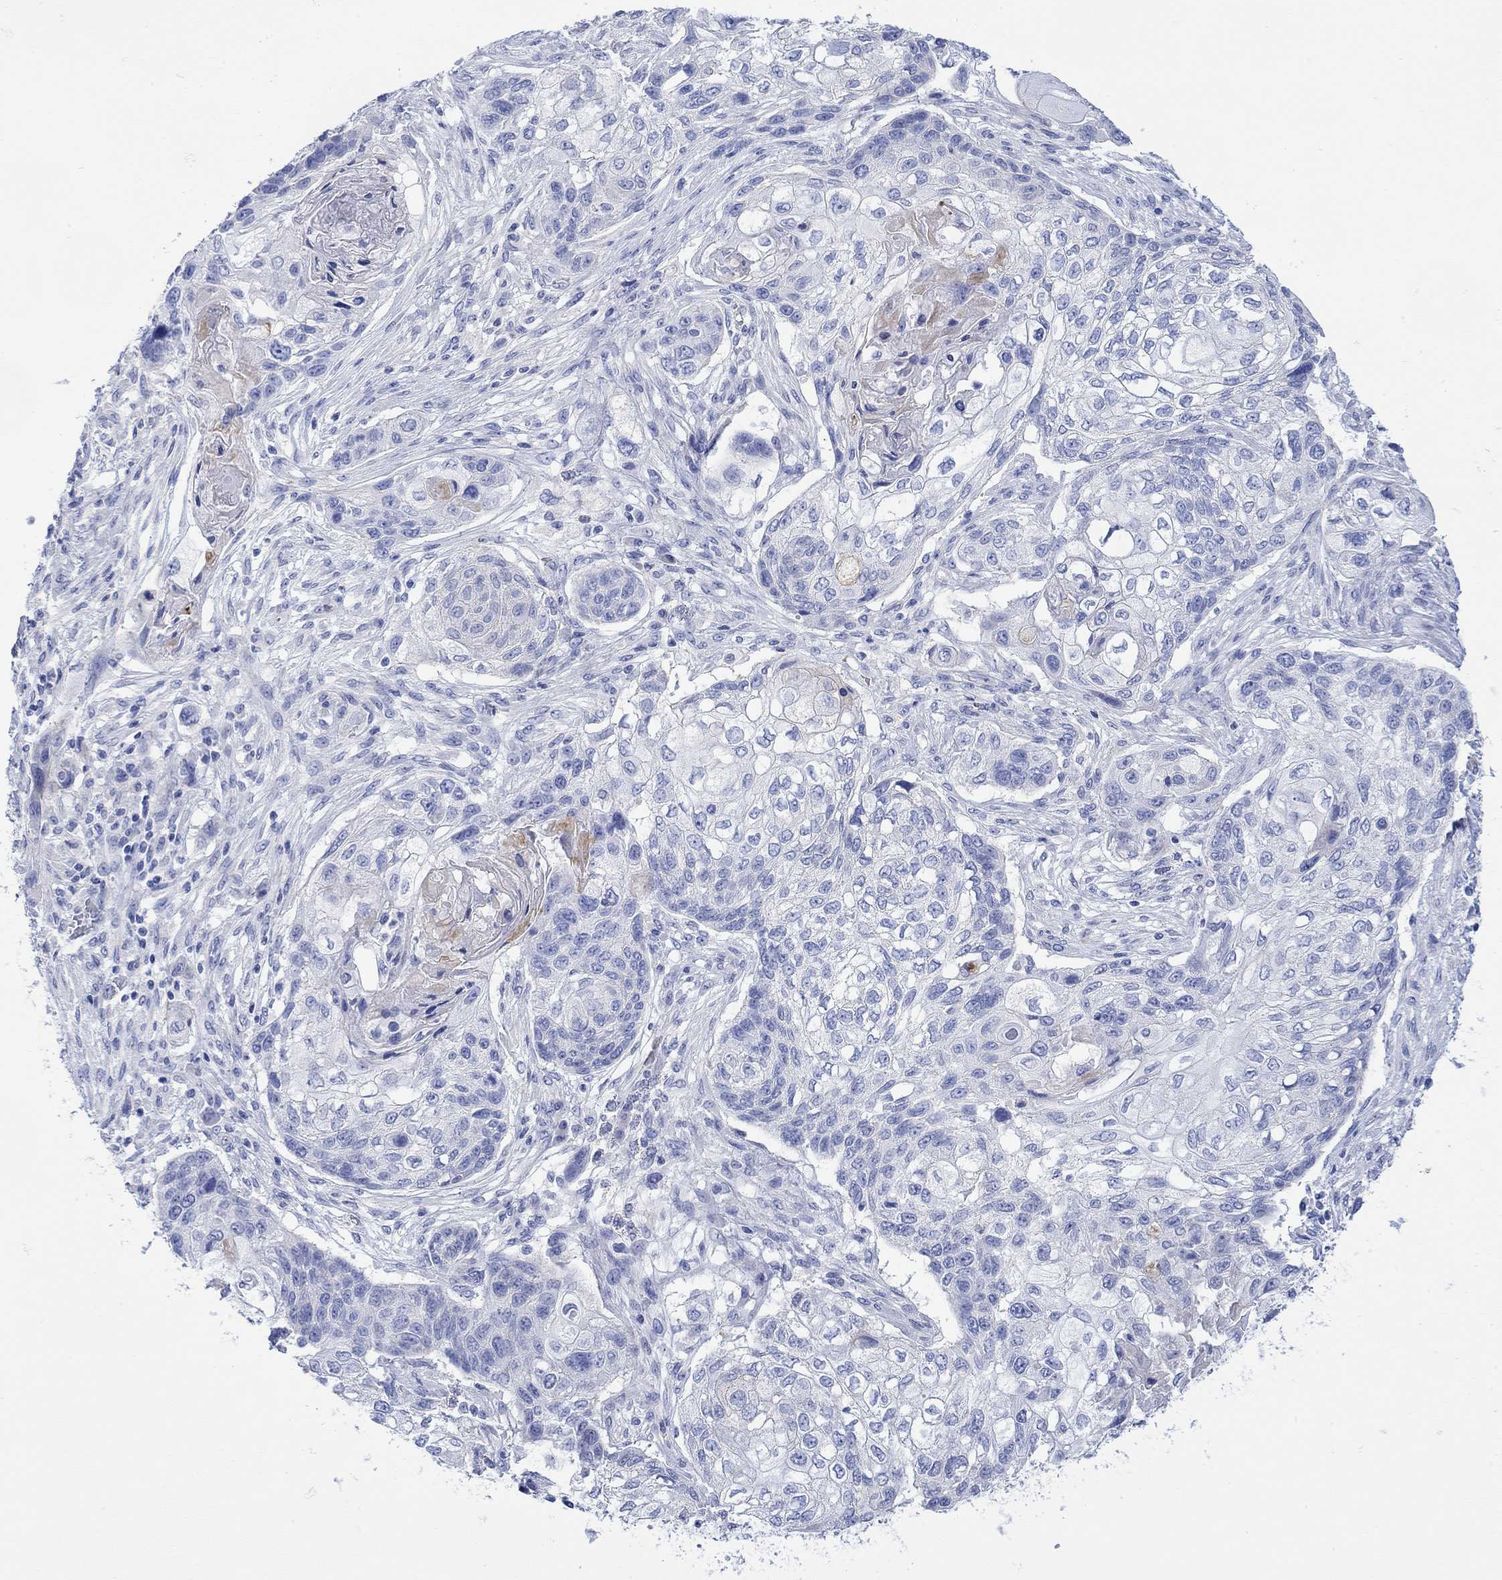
{"staining": {"intensity": "negative", "quantity": "none", "location": "none"}, "tissue": "lung cancer", "cell_type": "Tumor cells", "image_type": "cancer", "snomed": [{"axis": "morphology", "description": "Normal tissue, NOS"}, {"axis": "morphology", "description": "Squamous cell carcinoma, NOS"}, {"axis": "topography", "description": "Bronchus"}, {"axis": "topography", "description": "Lung"}], "caption": "DAB (3,3'-diaminobenzidine) immunohistochemical staining of lung squamous cell carcinoma reveals no significant staining in tumor cells.", "gene": "ANKMY1", "patient": {"sex": "male", "age": 69}}